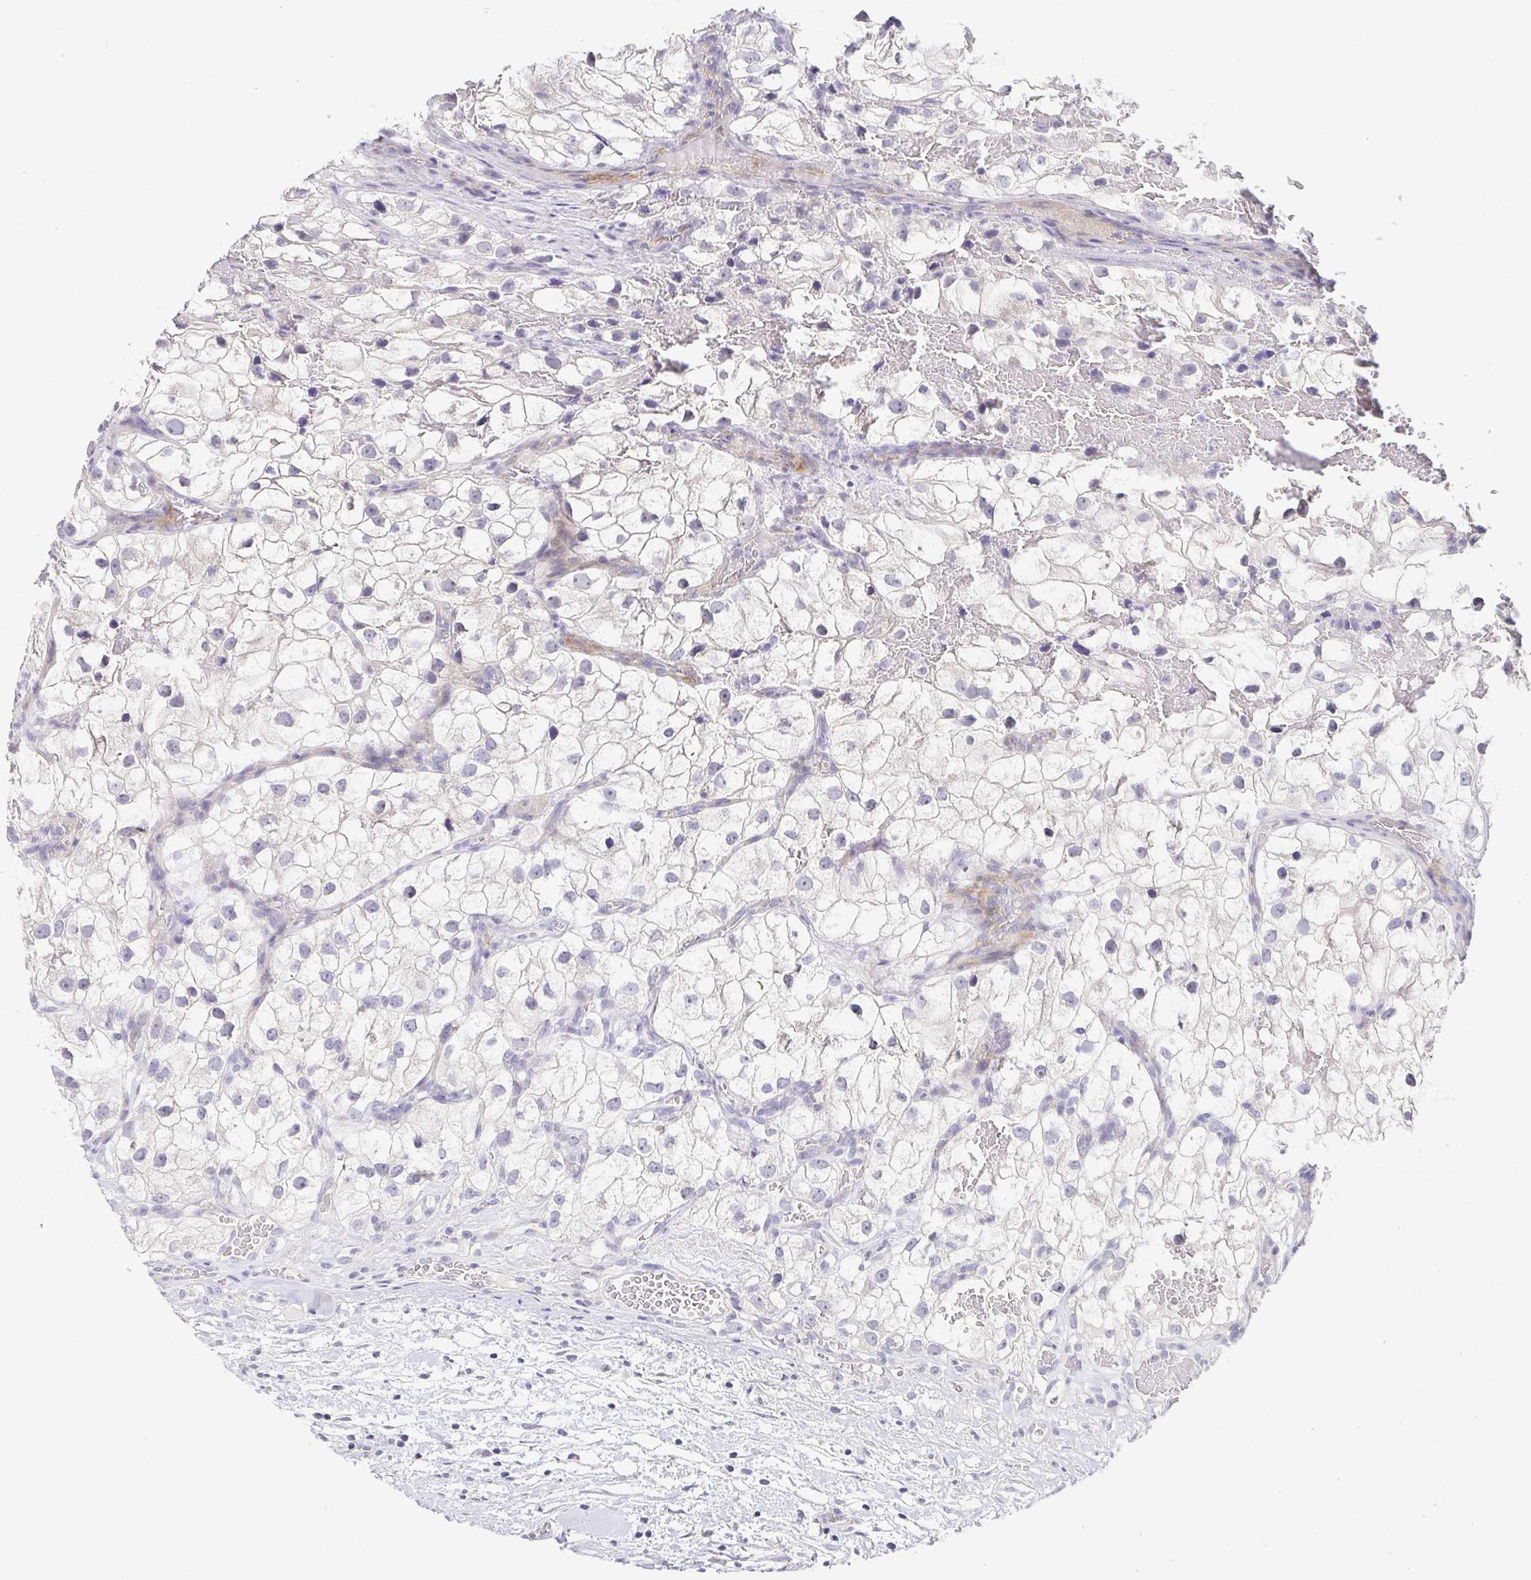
{"staining": {"intensity": "negative", "quantity": "none", "location": "none"}, "tissue": "renal cancer", "cell_type": "Tumor cells", "image_type": "cancer", "snomed": [{"axis": "morphology", "description": "Adenocarcinoma, NOS"}, {"axis": "topography", "description": "Kidney"}], "caption": "There is no significant positivity in tumor cells of adenocarcinoma (renal).", "gene": "PDX1", "patient": {"sex": "male", "age": 59}}